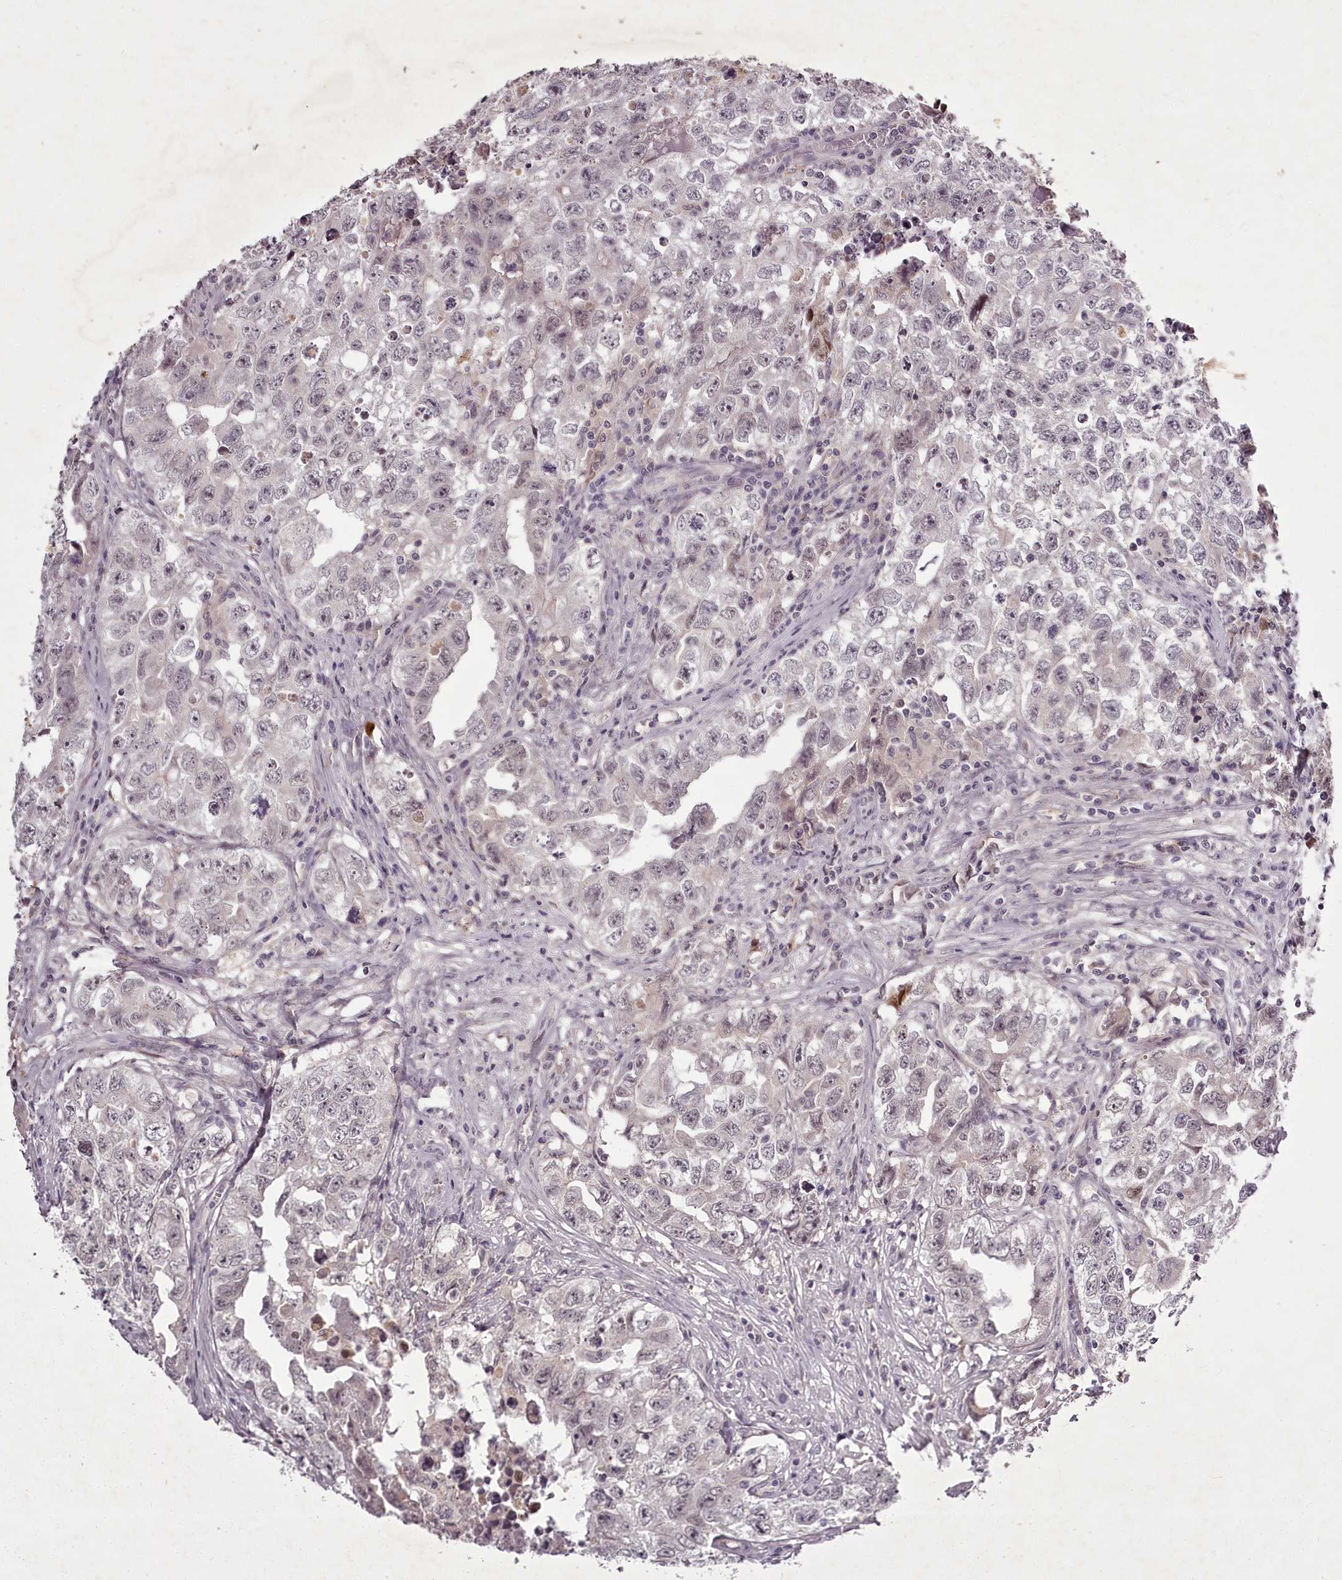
{"staining": {"intensity": "moderate", "quantity": "25%-75%", "location": "nuclear"}, "tissue": "testis cancer", "cell_type": "Tumor cells", "image_type": "cancer", "snomed": [{"axis": "morphology", "description": "Seminoma, NOS"}, {"axis": "morphology", "description": "Carcinoma, Embryonal, NOS"}, {"axis": "topography", "description": "Testis"}], "caption": "DAB immunohistochemical staining of testis seminoma exhibits moderate nuclear protein staining in approximately 25%-75% of tumor cells.", "gene": "RBMXL2", "patient": {"sex": "male", "age": 43}}